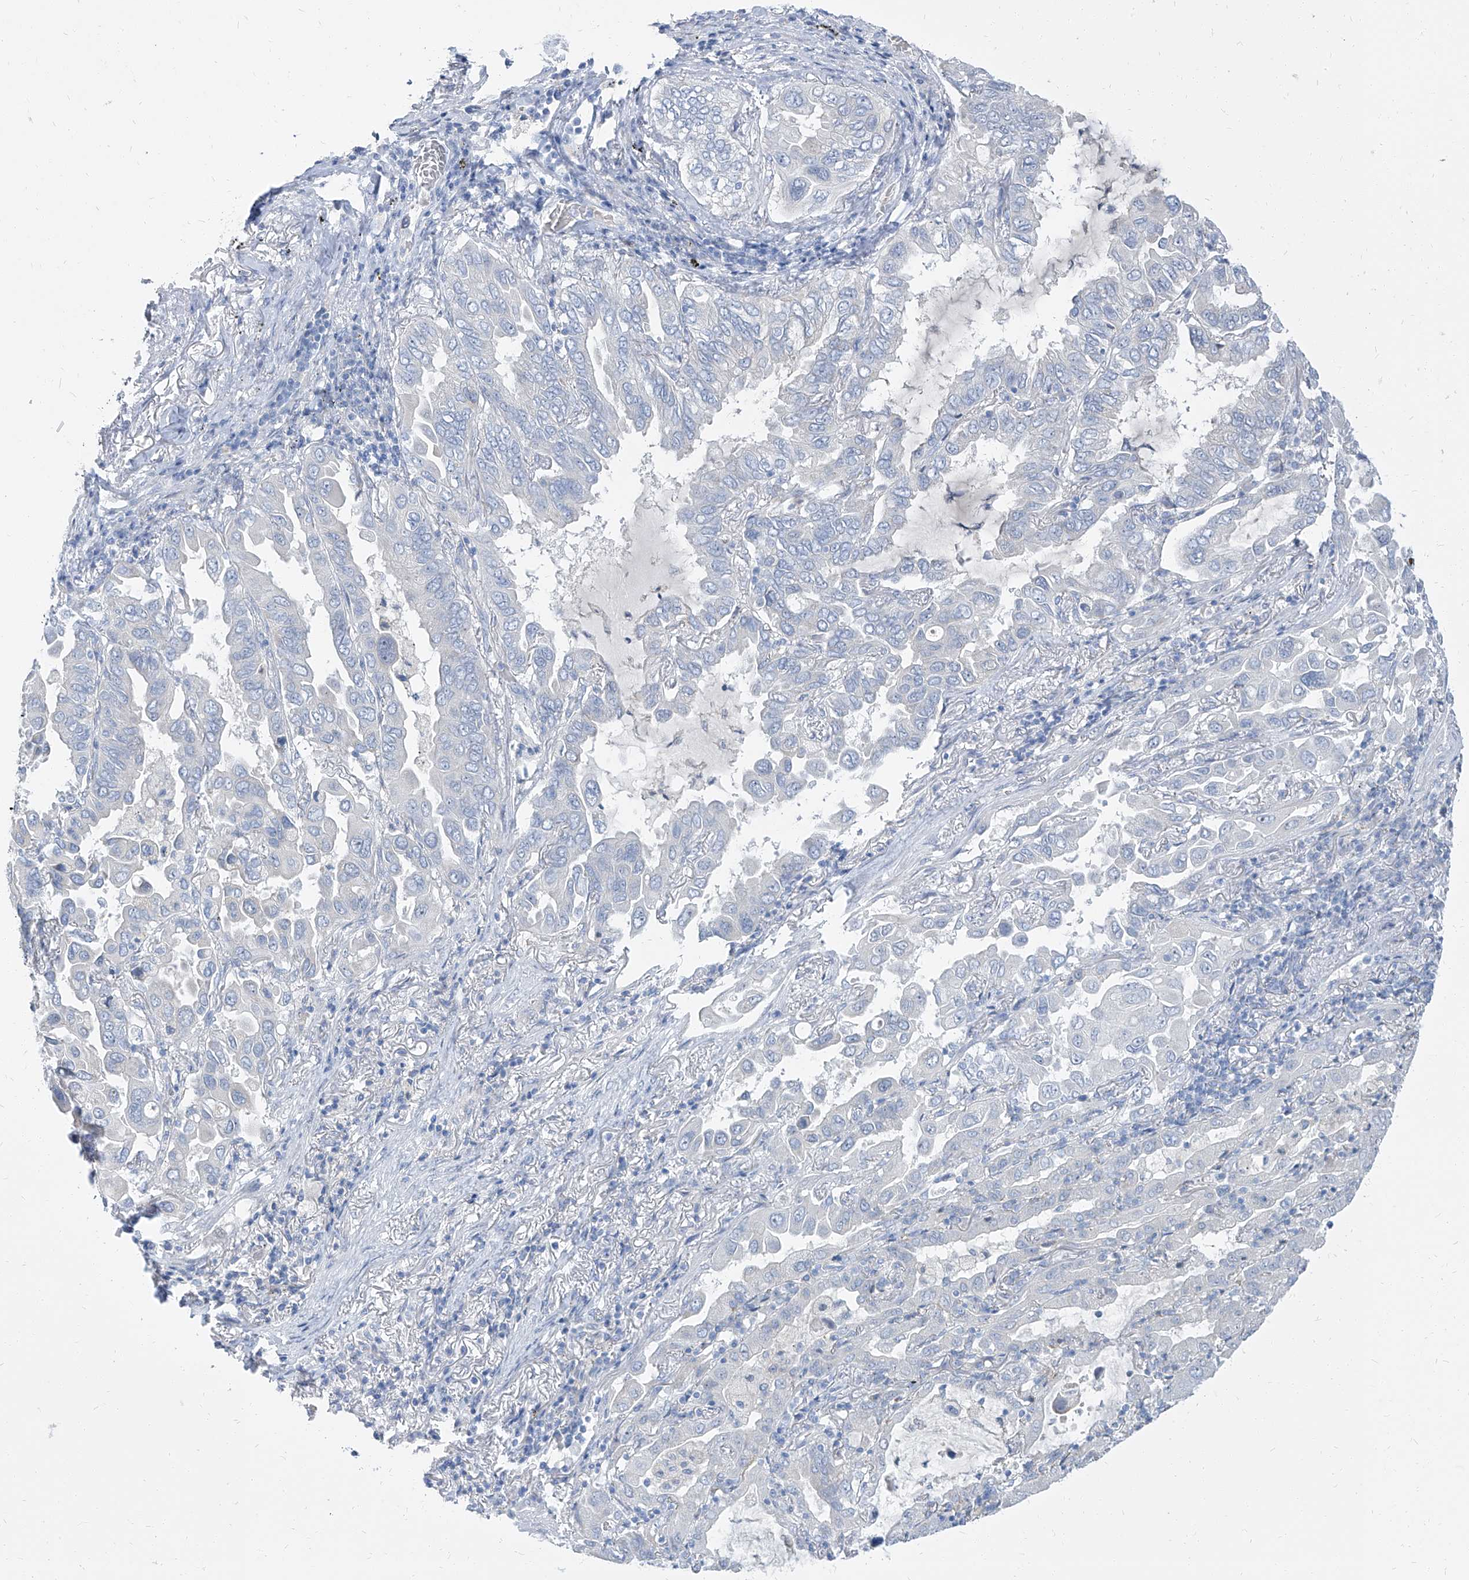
{"staining": {"intensity": "negative", "quantity": "none", "location": "none"}, "tissue": "lung cancer", "cell_type": "Tumor cells", "image_type": "cancer", "snomed": [{"axis": "morphology", "description": "Adenocarcinoma, NOS"}, {"axis": "topography", "description": "Lung"}], "caption": "Immunohistochemistry (IHC) micrograph of neoplastic tissue: human lung cancer stained with DAB displays no significant protein positivity in tumor cells.", "gene": "TXLNB", "patient": {"sex": "male", "age": 64}}